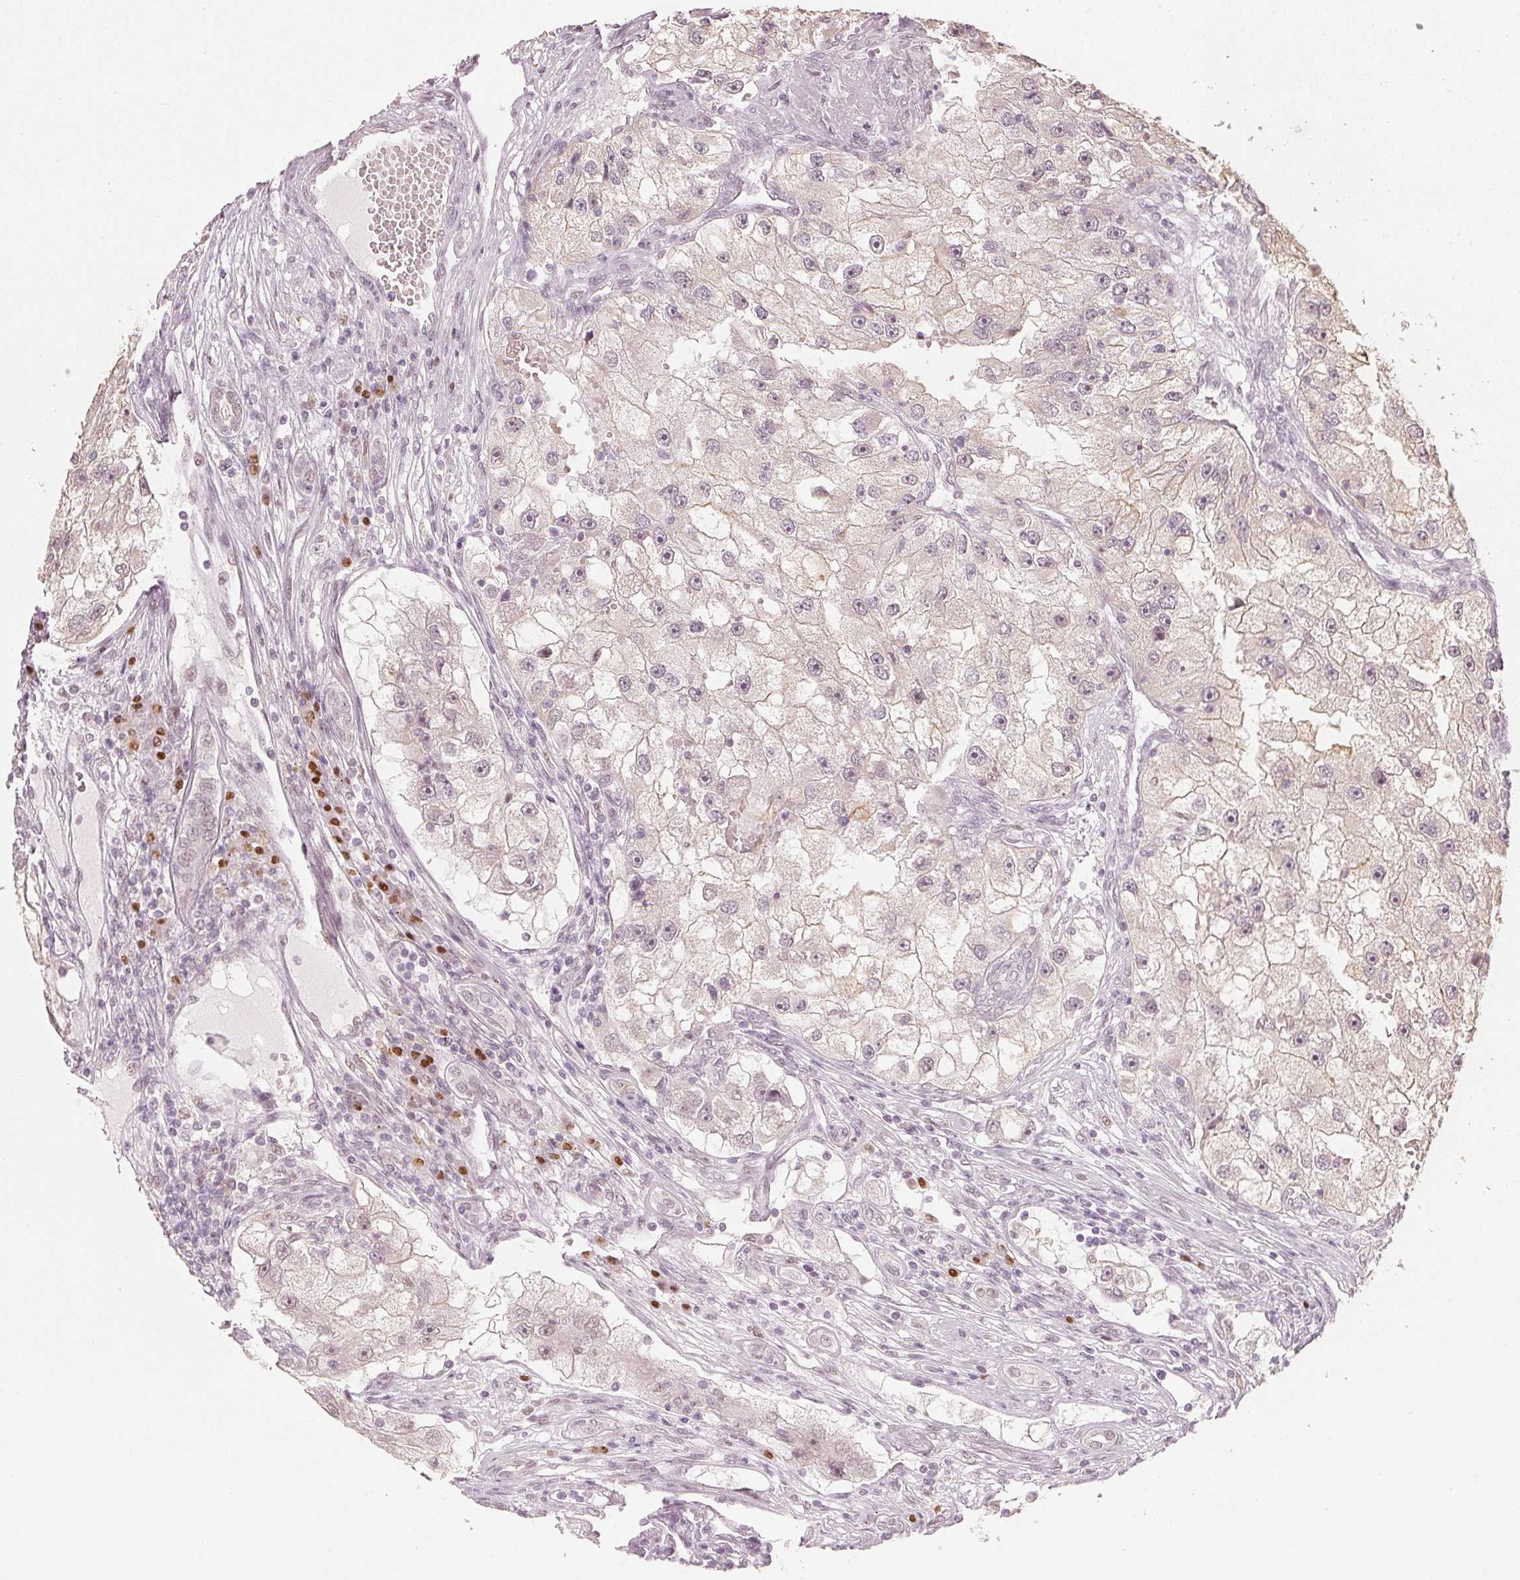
{"staining": {"intensity": "negative", "quantity": "none", "location": "none"}, "tissue": "renal cancer", "cell_type": "Tumor cells", "image_type": "cancer", "snomed": [{"axis": "morphology", "description": "Adenocarcinoma, NOS"}, {"axis": "topography", "description": "Kidney"}], "caption": "DAB immunohistochemical staining of human renal cancer shows no significant positivity in tumor cells.", "gene": "SLC39A3", "patient": {"sex": "male", "age": 63}}